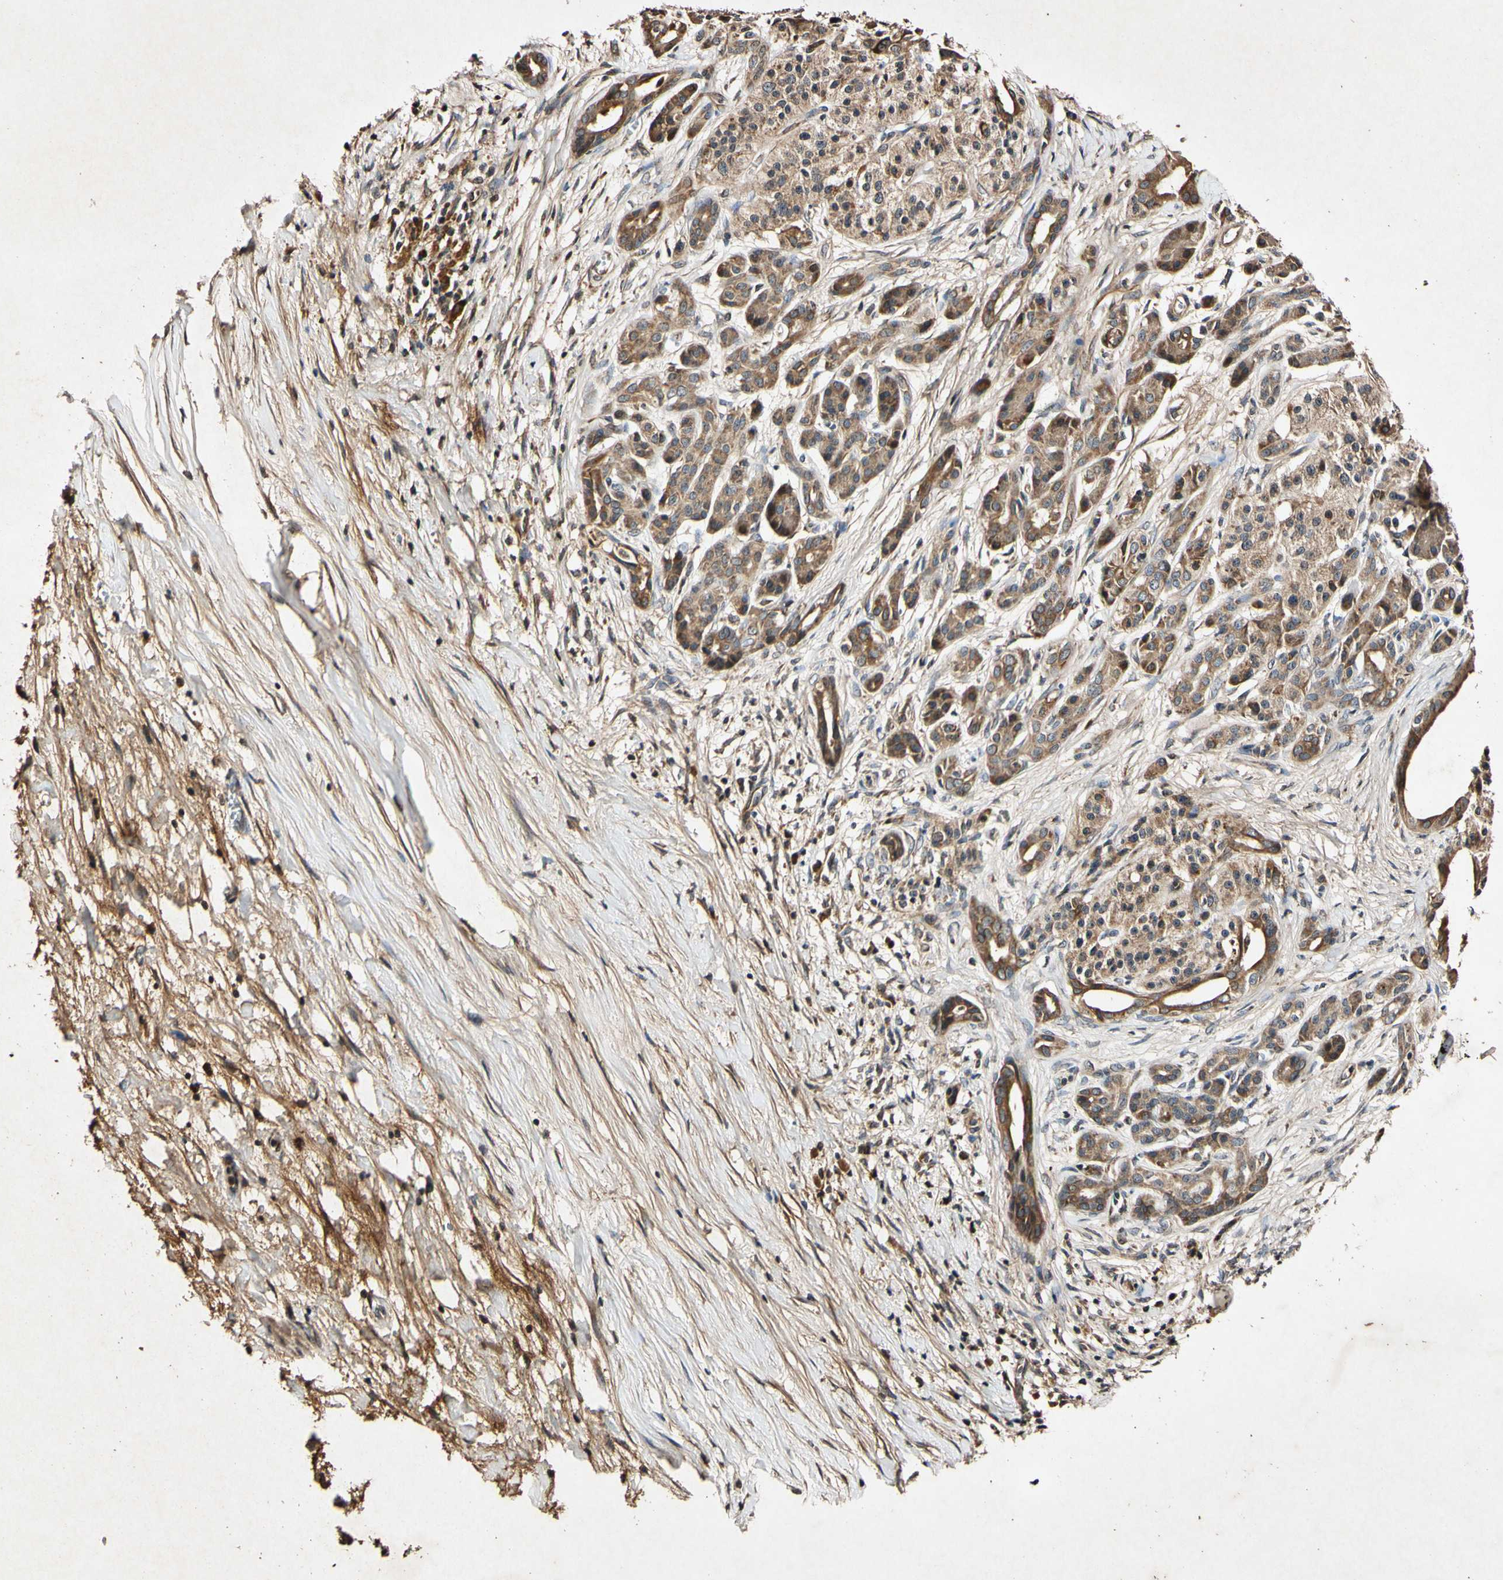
{"staining": {"intensity": "moderate", "quantity": ">75%", "location": "cytoplasmic/membranous"}, "tissue": "pancreatic cancer", "cell_type": "Tumor cells", "image_type": "cancer", "snomed": [{"axis": "morphology", "description": "Adenocarcinoma, NOS"}, {"axis": "topography", "description": "Pancreas"}], "caption": "Tumor cells demonstrate medium levels of moderate cytoplasmic/membranous expression in approximately >75% of cells in pancreatic cancer. (brown staining indicates protein expression, while blue staining denotes nuclei).", "gene": "PLAT", "patient": {"sex": "male", "age": 59}}